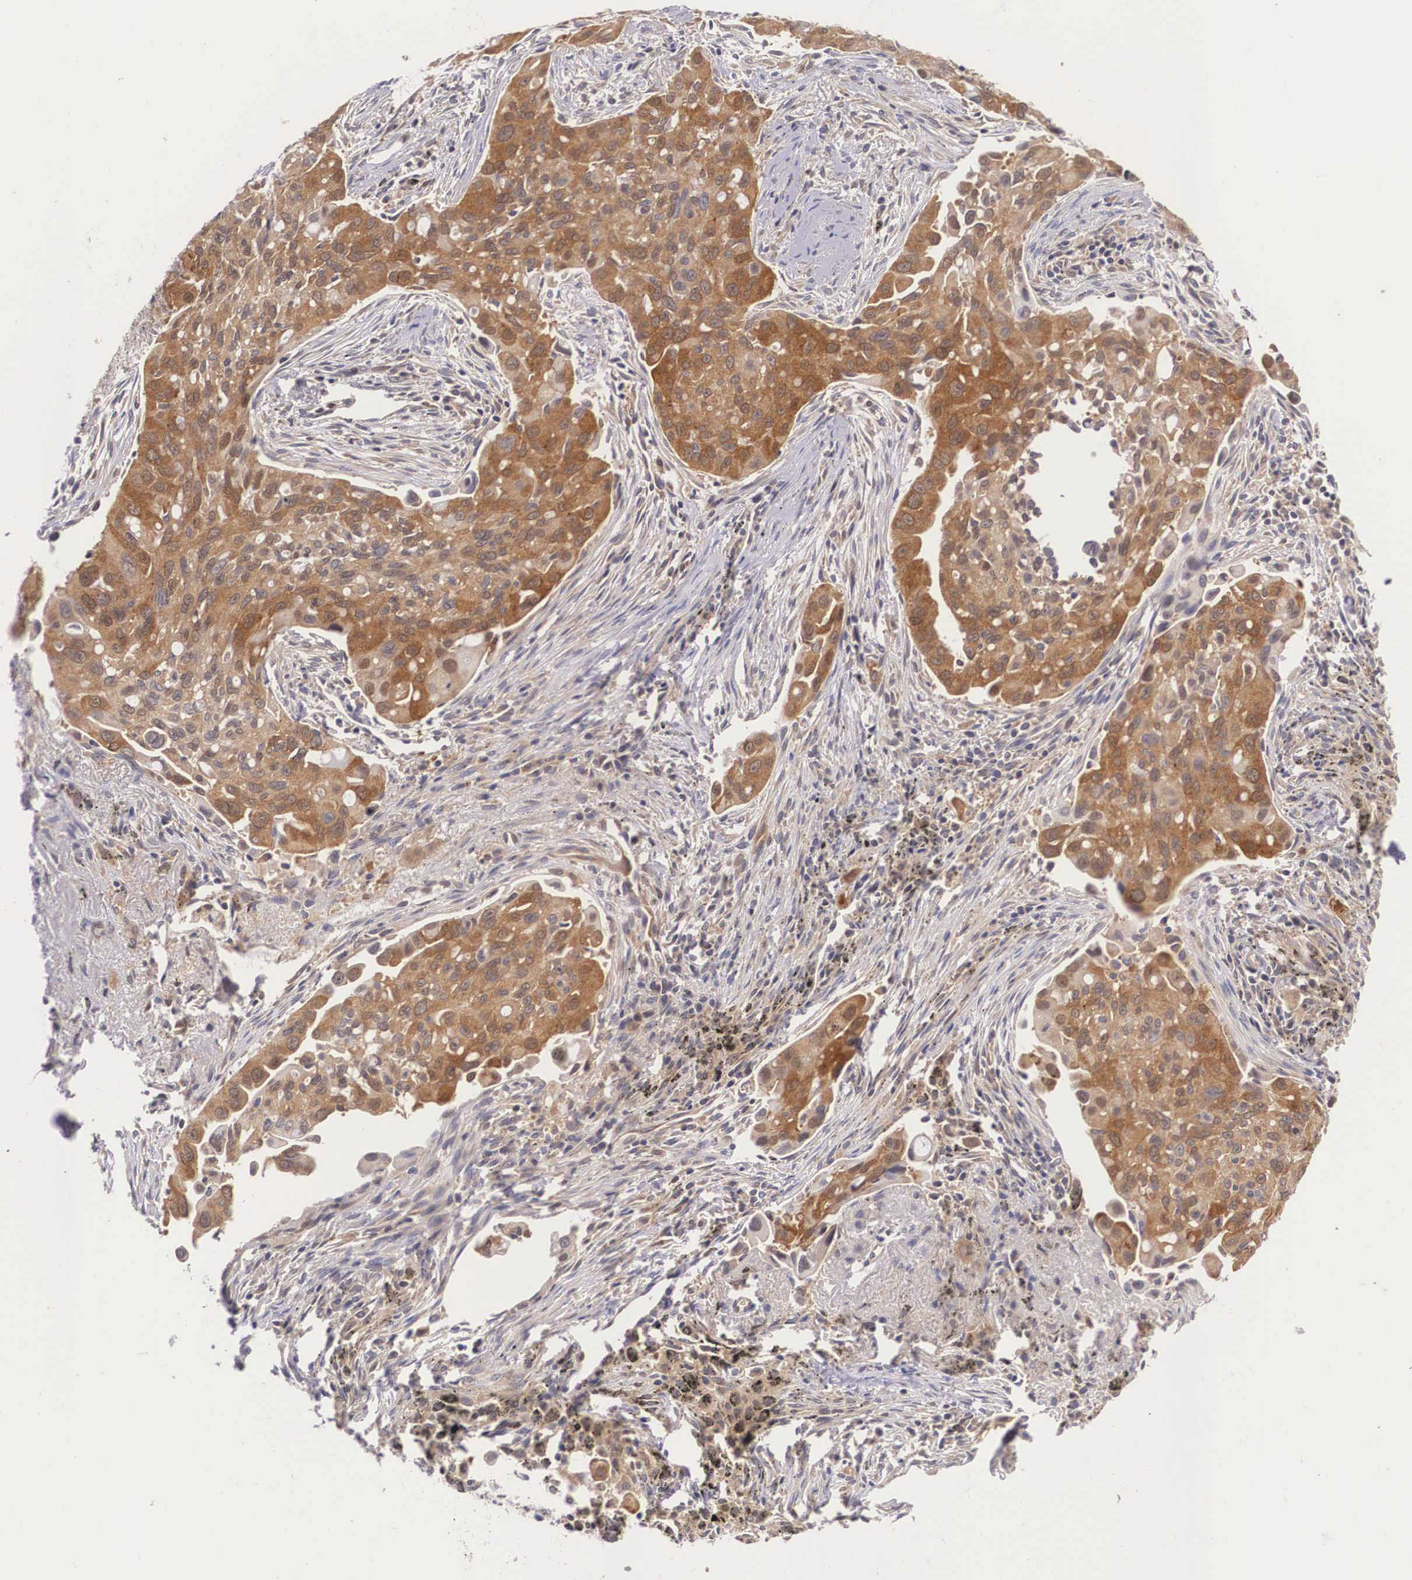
{"staining": {"intensity": "strong", "quantity": ">75%", "location": "cytoplasmic/membranous"}, "tissue": "lung cancer", "cell_type": "Tumor cells", "image_type": "cancer", "snomed": [{"axis": "morphology", "description": "Adenocarcinoma, NOS"}, {"axis": "topography", "description": "Lung"}], "caption": "Immunohistochemistry (IHC) of human lung adenocarcinoma demonstrates high levels of strong cytoplasmic/membranous staining in approximately >75% of tumor cells. (DAB = brown stain, brightfield microscopy at high magnification).", "gene": "IGBP1", "patient": {"sex": "male", "age": 68}}